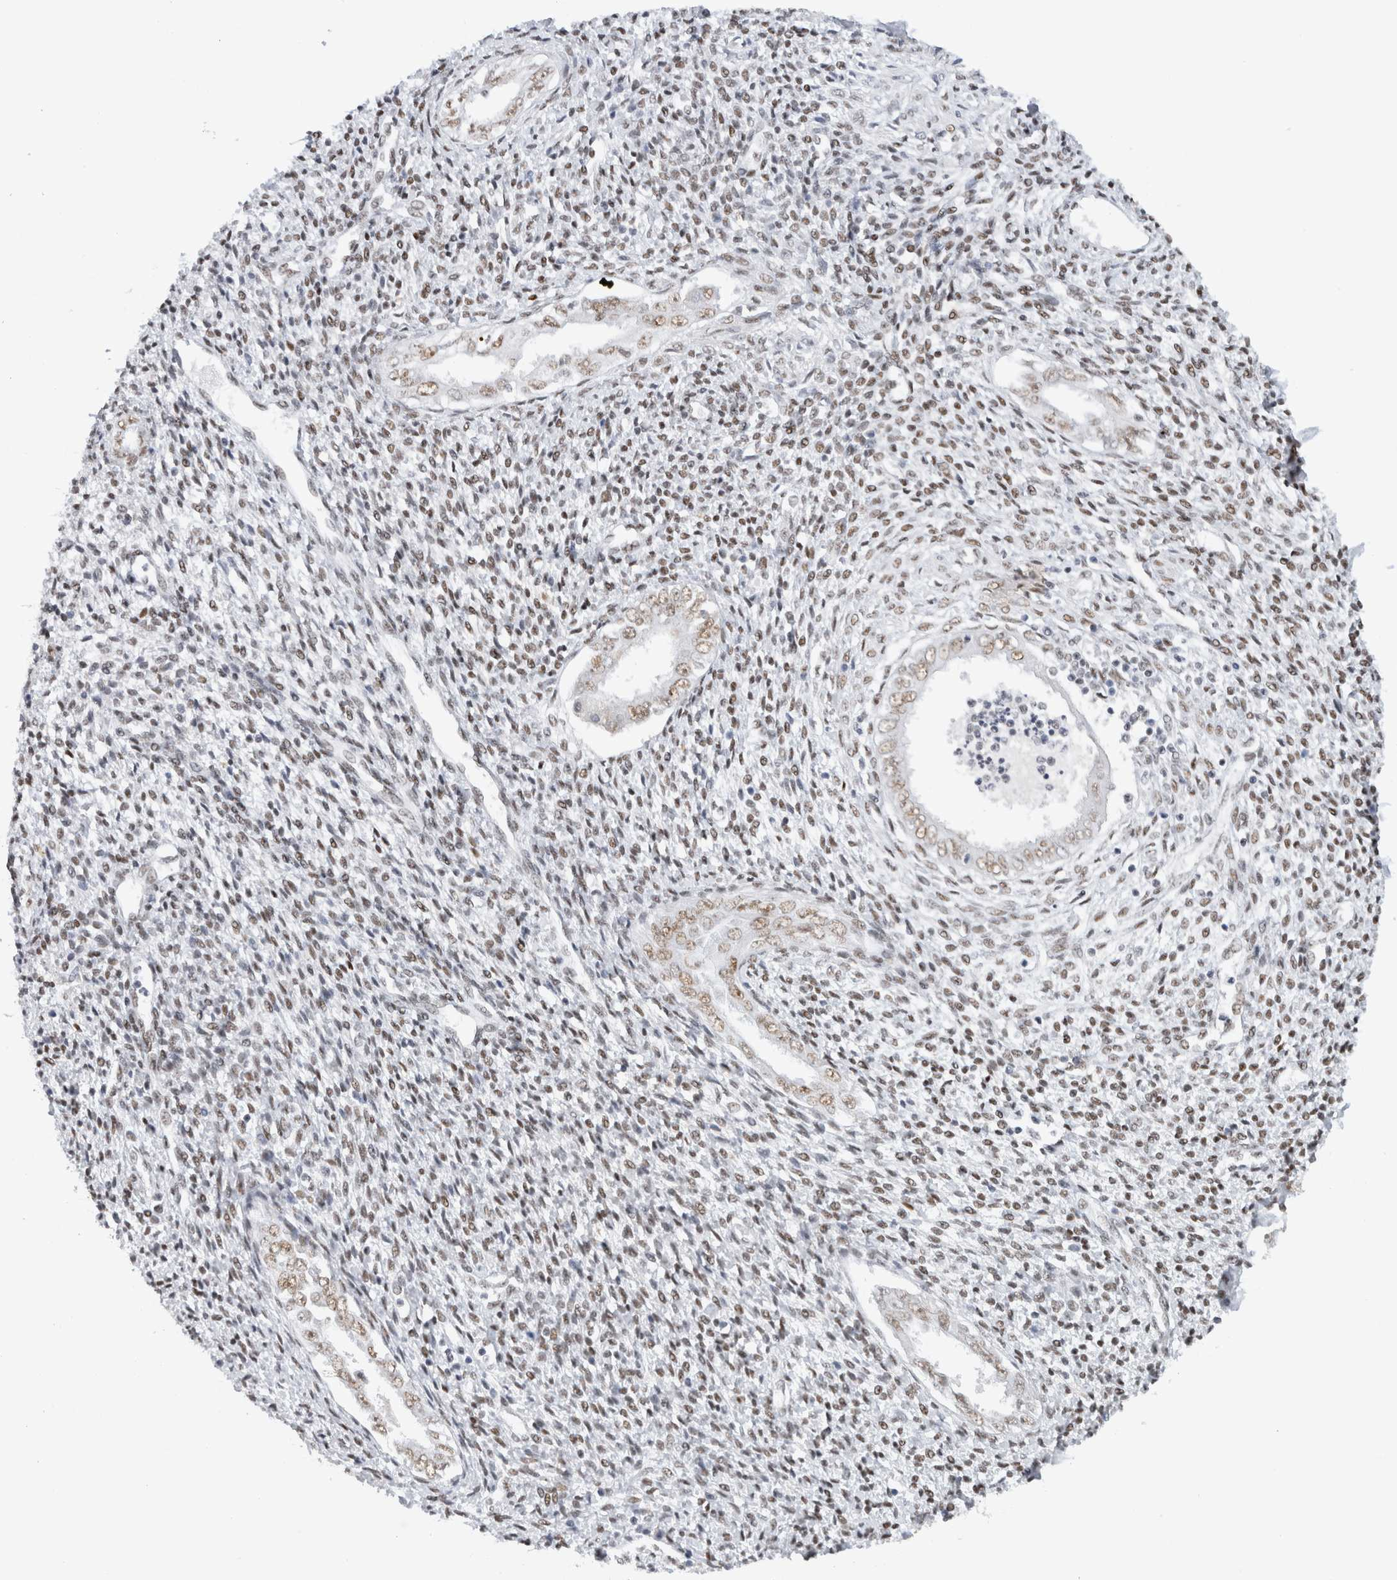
{"staining": {"intensity": "moderate", "quantity": "25%-75%", "location": "nuclear"}, "tissue": "endometrium", "cell_type": "Cells in endometrial stroma", "image_type": "normal", "snomed": [{"axis": "morphology", "description": "Normal tissue, NOS"}, {"axis": "topography", "description": "Endometrium"}], "caption": "Human endometrium stained for a protein (brown) demonstrates moderate nuclear positive expression in about 25%-75% of cells in endometrial stroma.", "gene": "COPS7A", "patient": {"sex": "female", "age": 66}}